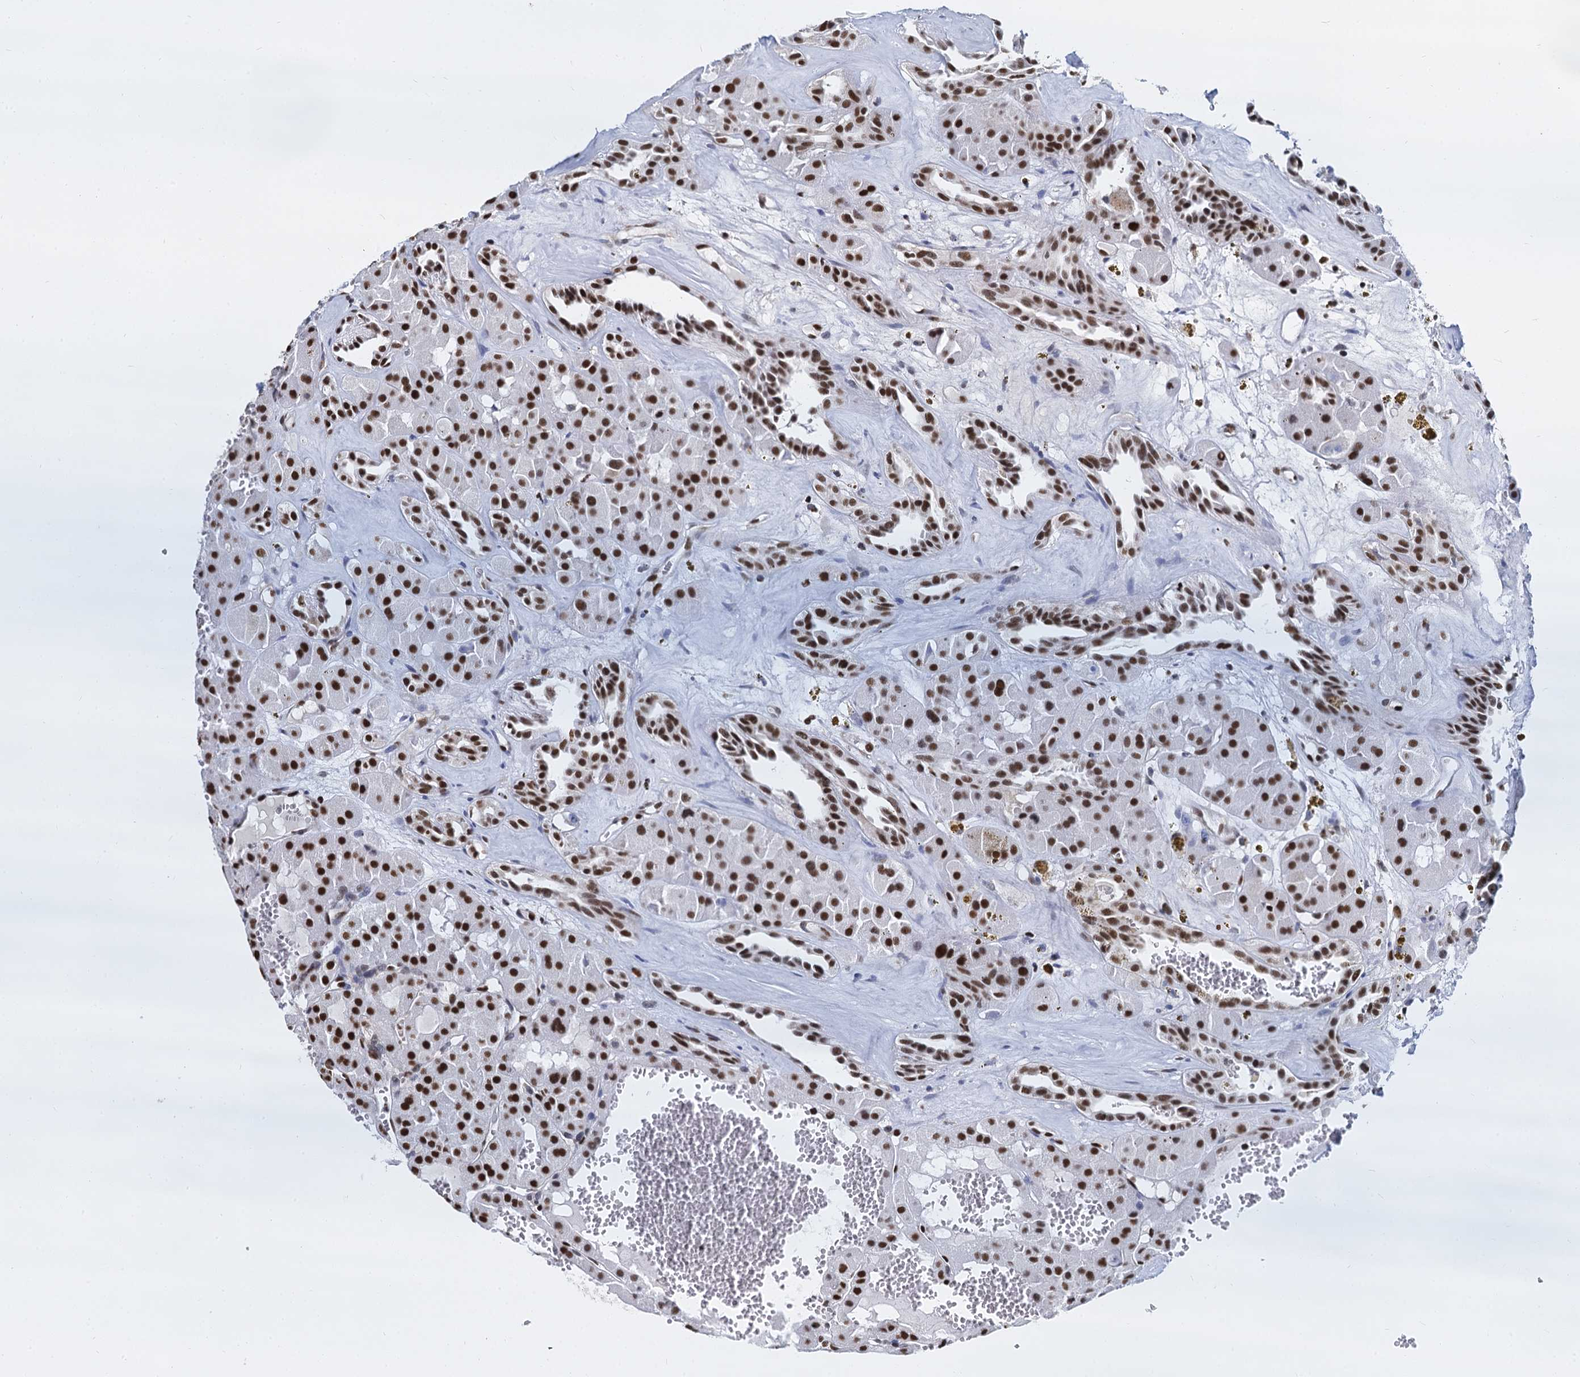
{"staining": {"intensity": "strong", "quantity": ">75%", "location": "nuclear"}, "tissue": "renal cancer", "cell_type": "Tumor cells", "image_type": "cancer", "snomed": [{"axis": "morphology", "description": "Carcinoma, NOS"}, {"axis": "topography", "description": "Kidney"}], "caption": "Renal carcinoma tissue exhibits strong nuclear expression in about >75% of tumor cells", "gene": "DCPS", "patient": {"sex": "female", "age": 75}}